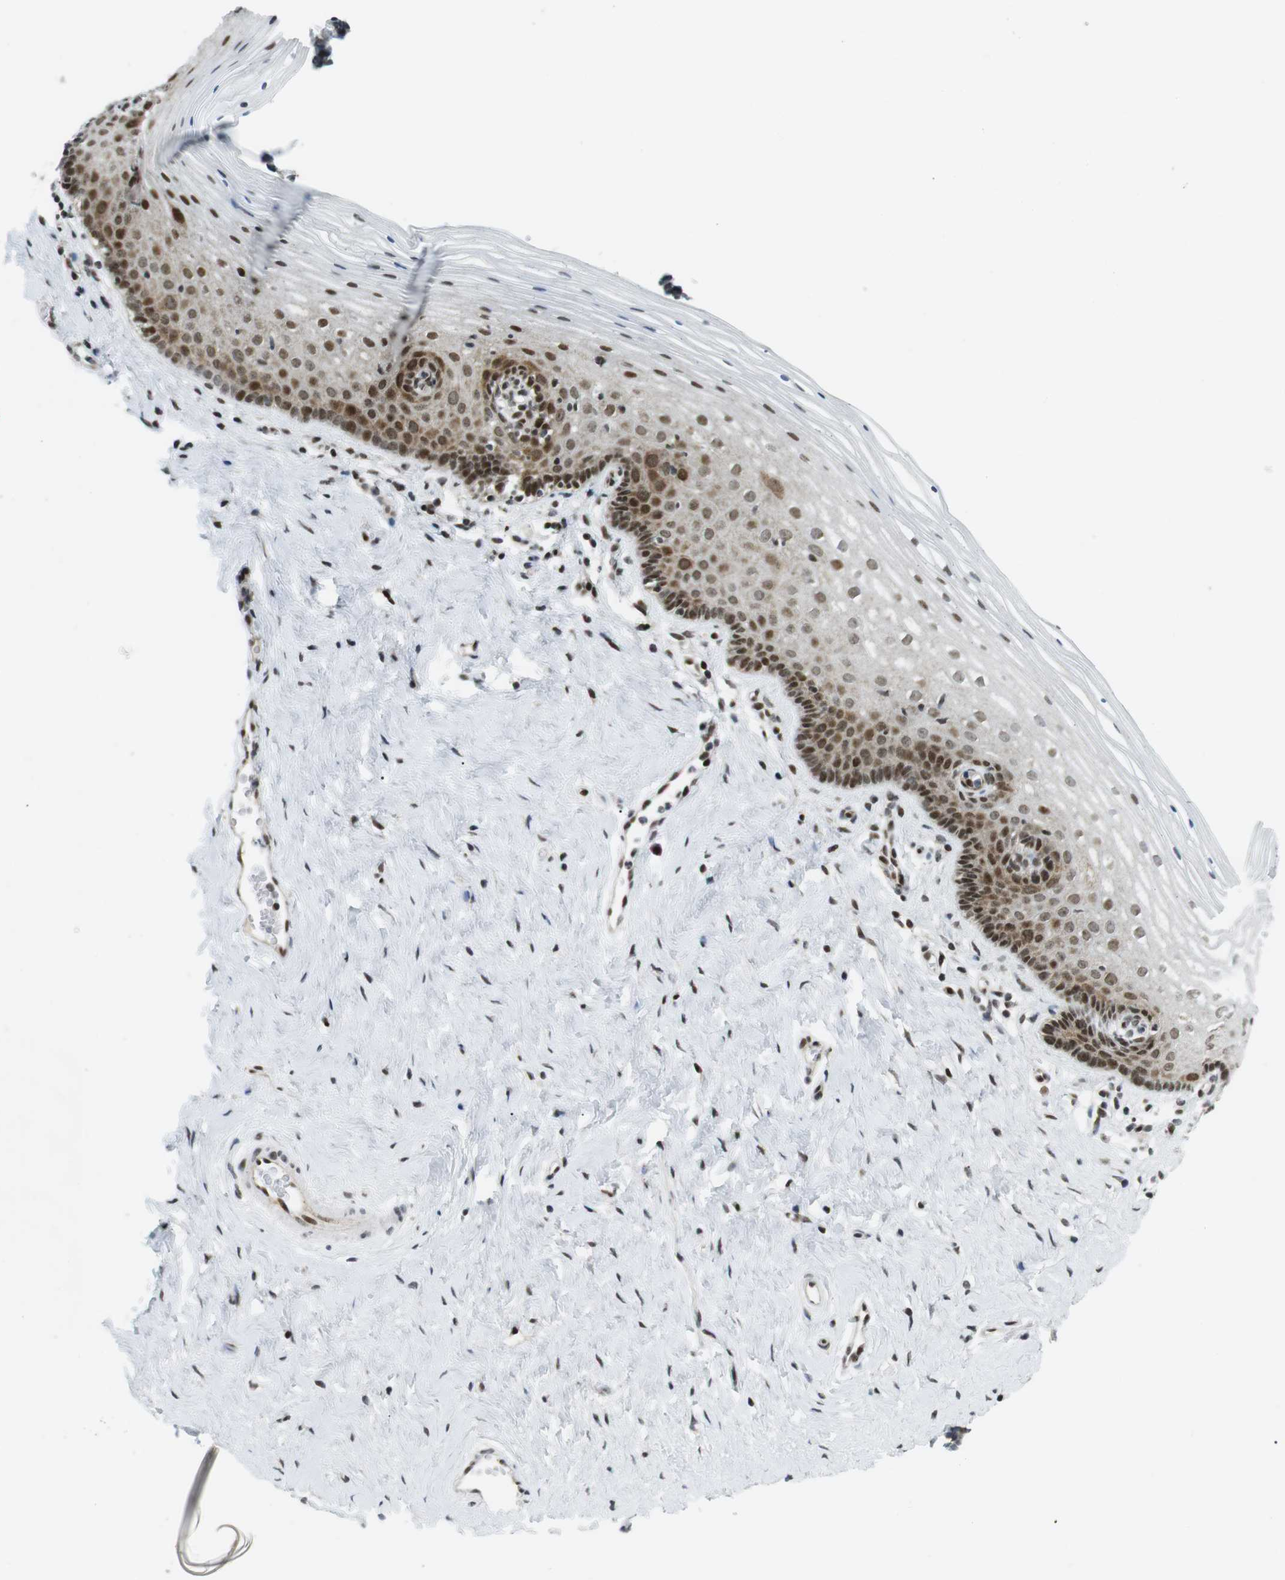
{"staining": {"intensity": "moderate", "quantity": "25%-75%", "location": "nuclear"}, "tissue": "vagina", "cell_type": "Squamous epithelial cells", "image_type": "normal", "snomed": [{"axis": "morphology", "description": "Normal tissue, NOS"}, {"axis": "topography", "description": "Vagina"}], "caption": "Squamous epithelial cells display medium levels of moderate nuclear expression in approximately 25%-75% of cells in normal vagina.", "gene": "CDC27", "patient": {"sex": "female", "age": 32}}